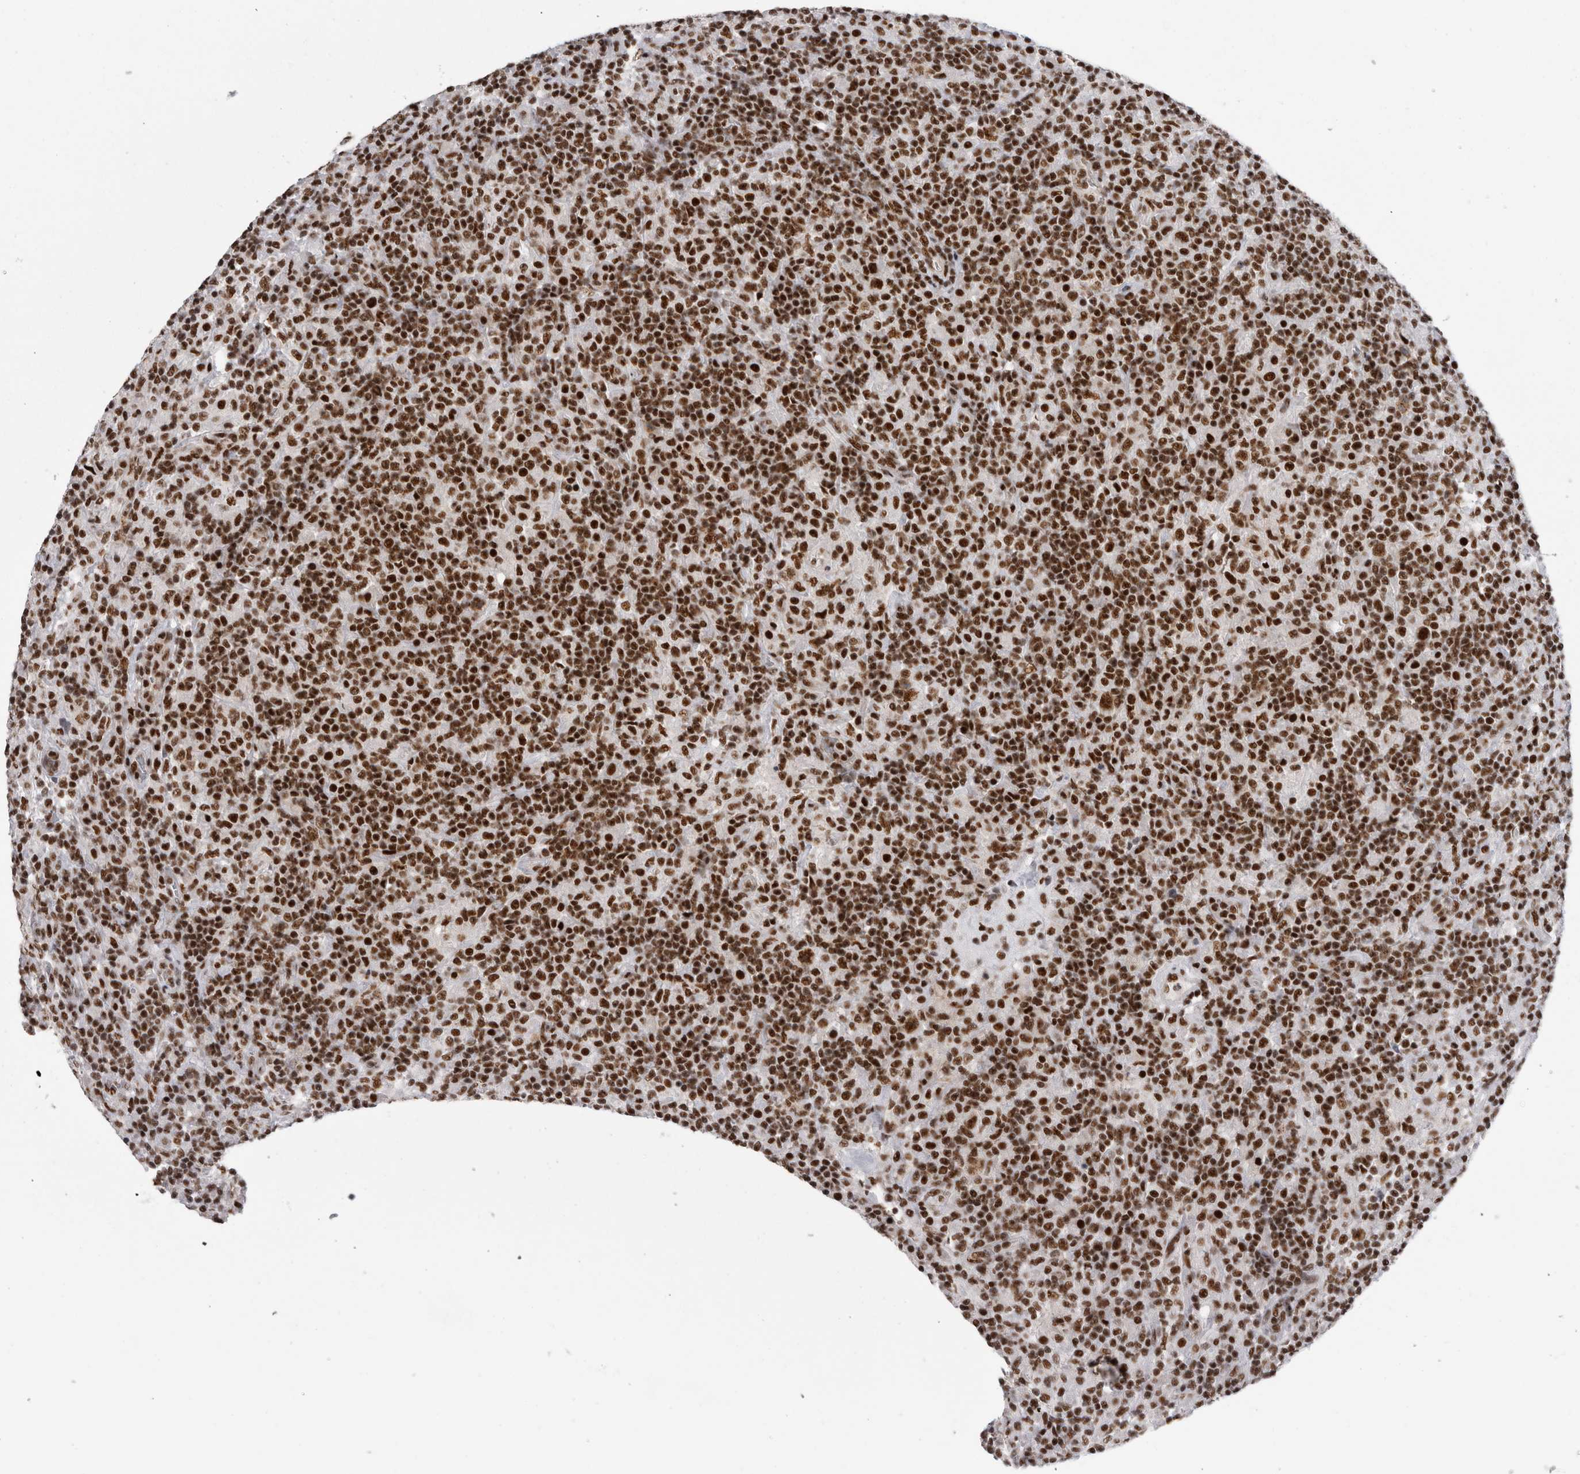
{"staining": {"intensity": "strong", "quantity": ">75%", "location": "nuclear"}, "tissue": "lymphoma", "cell_type": "Tumor cells", "image_type": "cancer", "snomed": [{"axis": "morphology", "description": "Hodgkin's disease, NOS"}, {"axis": "topography", "description": "Lymph node"}], "caption": "Immunohistochemical staining of human lymphoma reveals high levels of strong nuclear positivity in approximately >75% of tumor cells.", "gene": "CDK11A", "patient": {"sex": "male", "age": 70}}